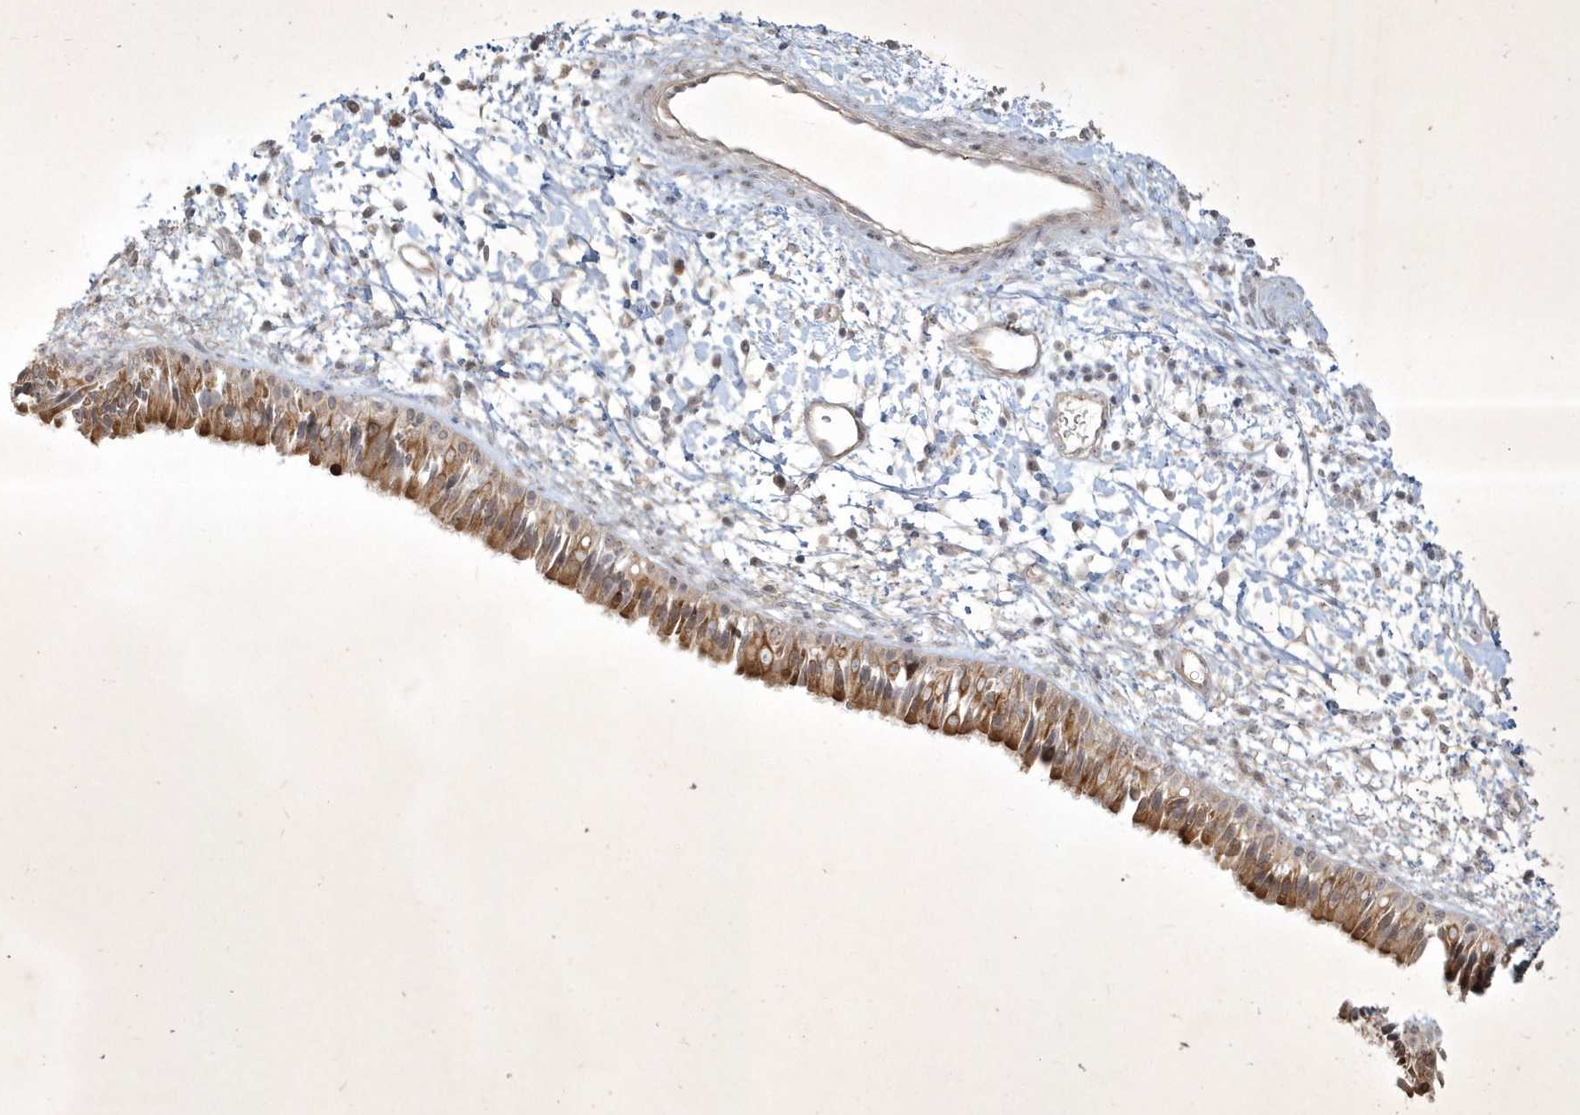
{"staining": {"intensity": "moderate", "quantity": ">75%", "location": "cytoplasmic/membranous"}, "tissue": "nasopharynx", "cell_type": "Respiratory epithelial cells", "image_type": "normal", "snomed": [{"axis": "morphology", "description": "Normal tissue, NOS"}, {"axis": "topography", "description": "Nasopharynx"}], "caption": "Immunohistochemistry (IHC) of normal nasopharynx demonstrates medium levels of moderate cytoplasmic/membranous expression in about >75% of respiratory epithelial cells.", "gene": "BOD1L2", "patient": {"sex": "male", "age": 22}}